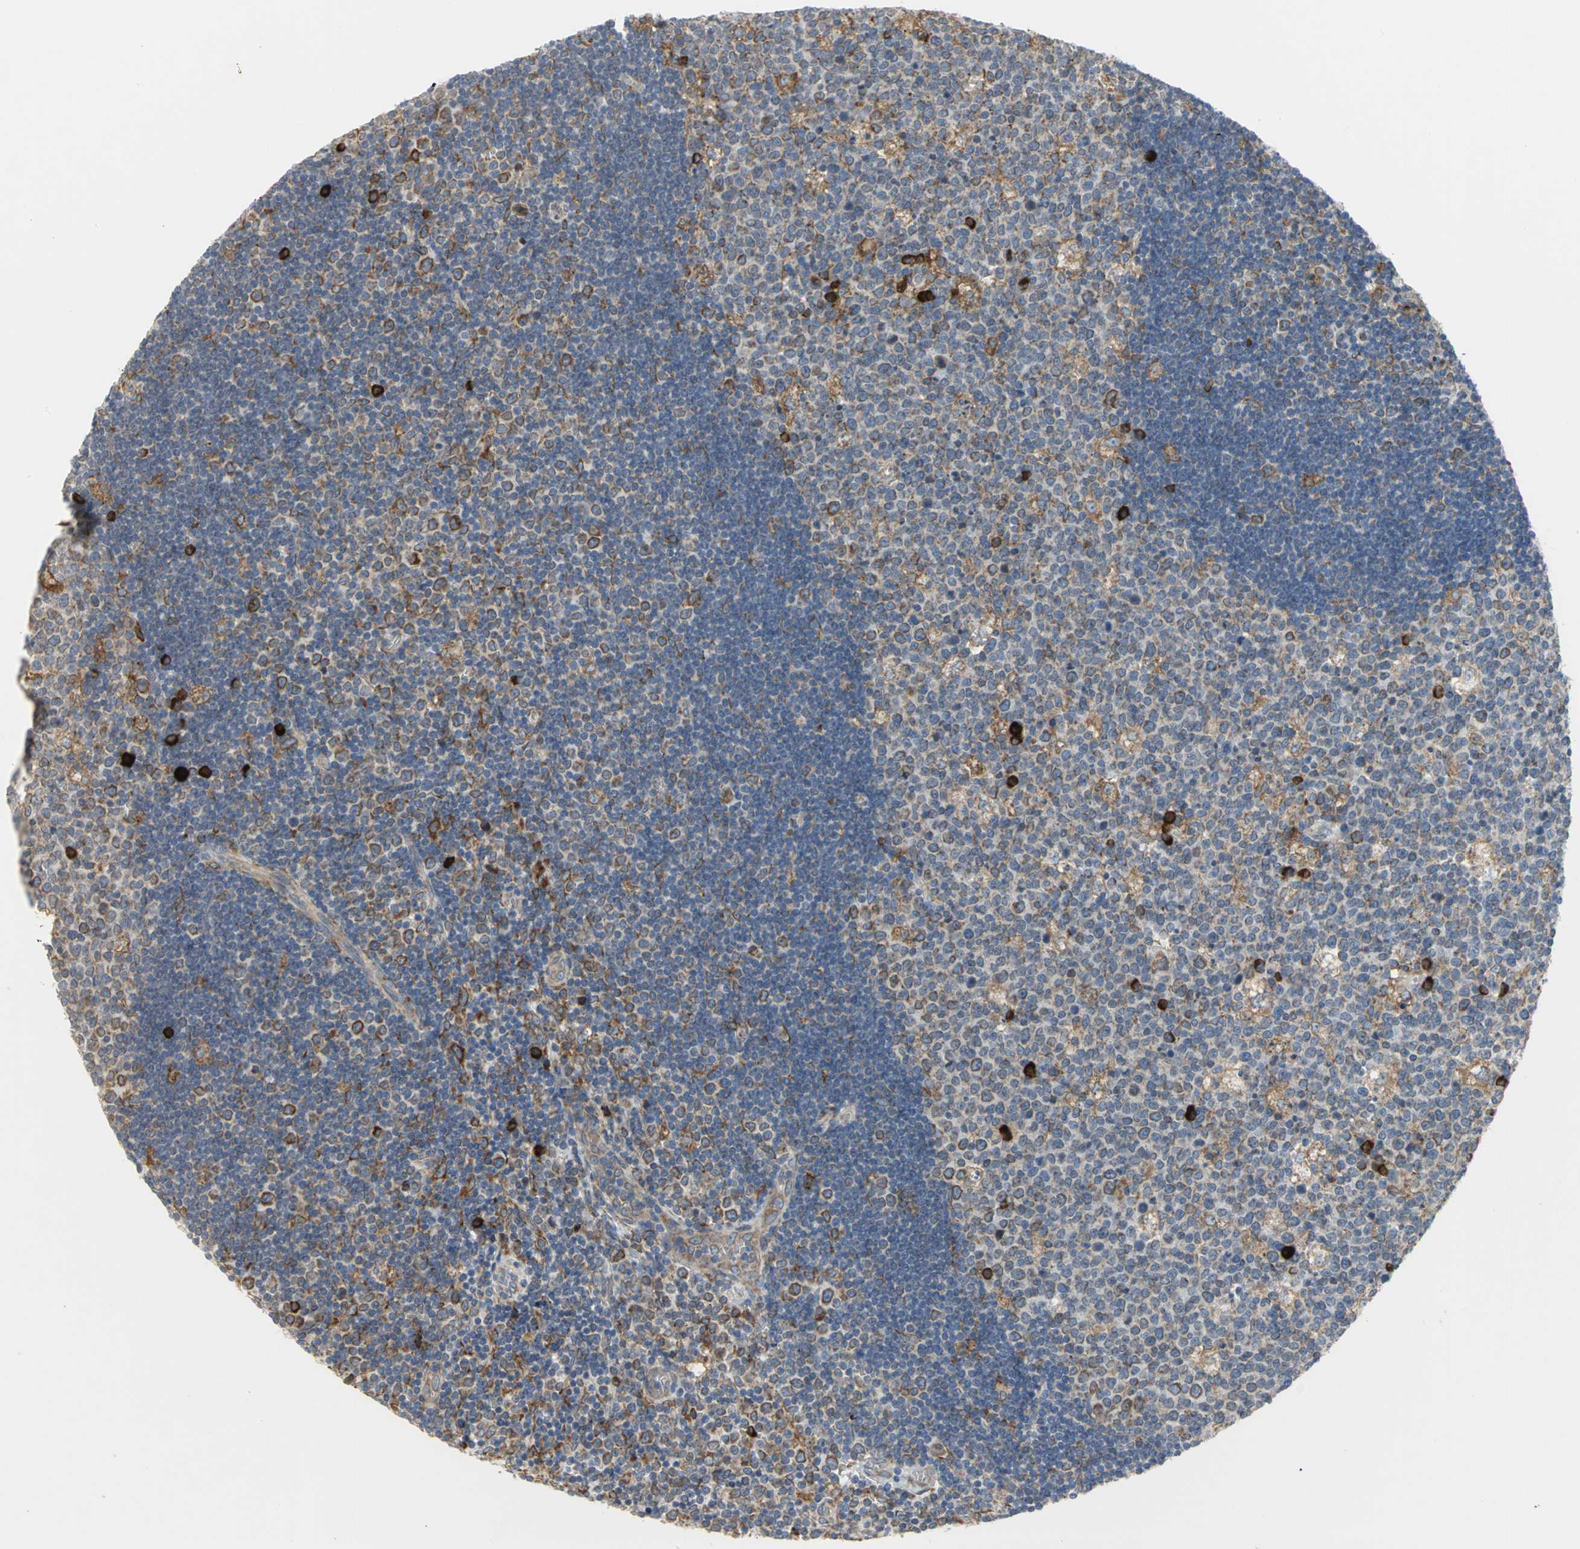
{"staining": {"intensity": "strong", "quantity": "<25%", "location": "cytoplasmic/membranous"}, "tissue": "lymph node", "cell_type": "Germinal center cells", "image_type": "normal", "snomed": [{"axis": "morphology", "description": "Normal tissue, NOS"}, {"axis": "topography", "description": "Lymph node"}, {"axis": "topography", "description": "Salivary gland"}], "caption": "Immunohistochemical staining of unremarkable lymph node reveals <25% levels of strong cytoplasmic/membranous protein expression in about <25% of germinal center cells. (Brightfield microscopy of DAB IHC at high magnification).", "gene": "SDF2L1", "patient": {"sex": "male", "age": 8}}